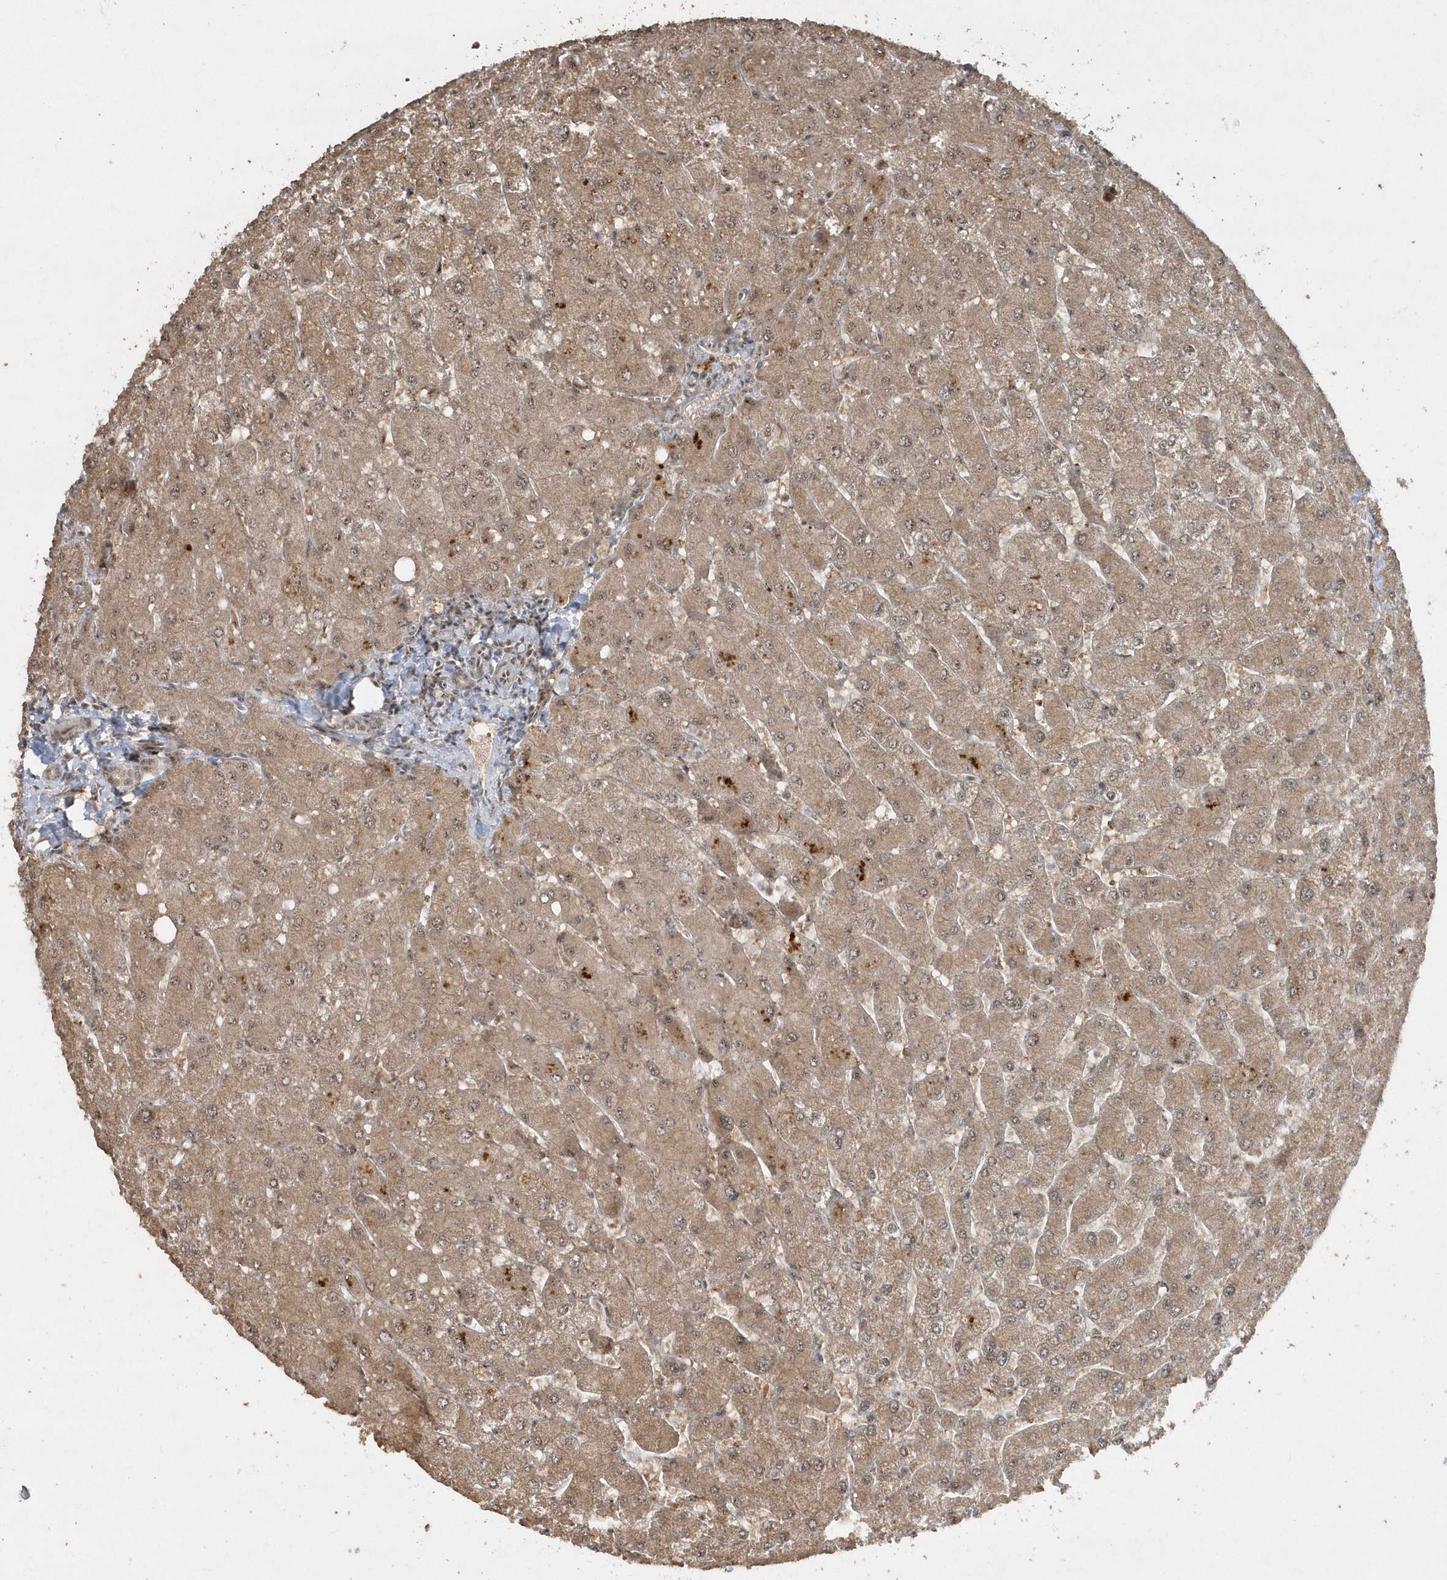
{"staining": {"intensity": "weak", "quantity": ">75%", "location": "nuclear"}, "tissue": "liver", "cell_type": "Cholangiocytes", "image_type": "normal", "snomed": [{"axis": "morphology", "description": "Normal tissue, NOS"}, {"axis": "topography", "description": "Liver"}], "caption": "Human liver stained with a brown dye reveals weak nuclear positive staining in approximately >75% of cholangiocytes.", "gene": "POLR3B", "patient": {"sex": "male", "age": 55}}